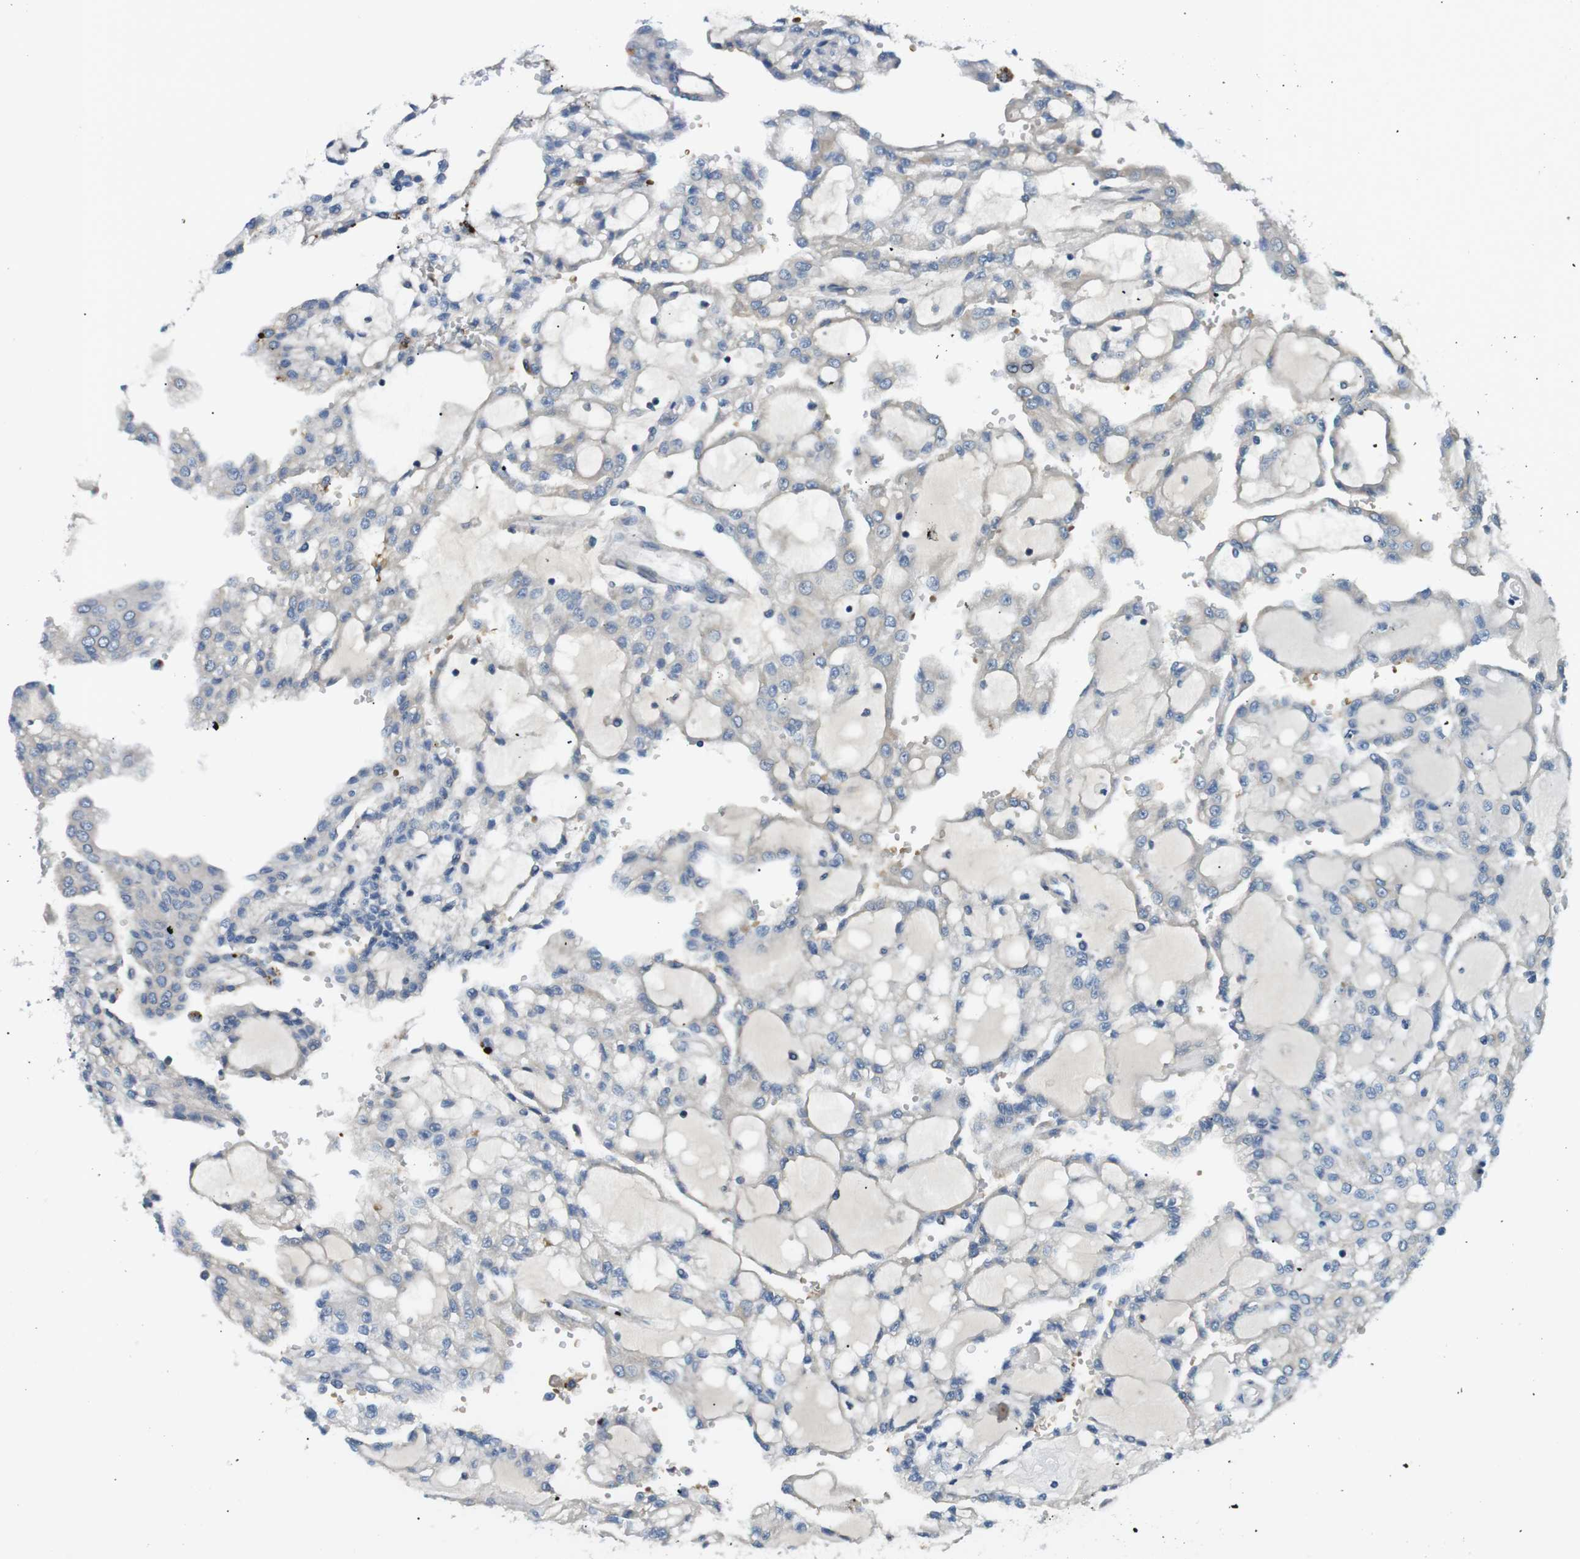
{"staining": {"intensity": "negative", "quantity": "none", "location": "none"}, "tissue": "renal cancer", "cell_type": "Tumor cells", "image_type": "cancer", "snomed": [{"axis": "morphology", "description": "Adenocarcinoma, NOS"}, {"axis": "topography", "description": "Kidney"}], "caption": "A high-resolution photomicrograph shows IHC staining of renal cancer (adenocarcinoma), which demonstrates no significant expression in tumor cells.", "gene": "WSCD1", "patient": {"sex": "male", "age": 63}}